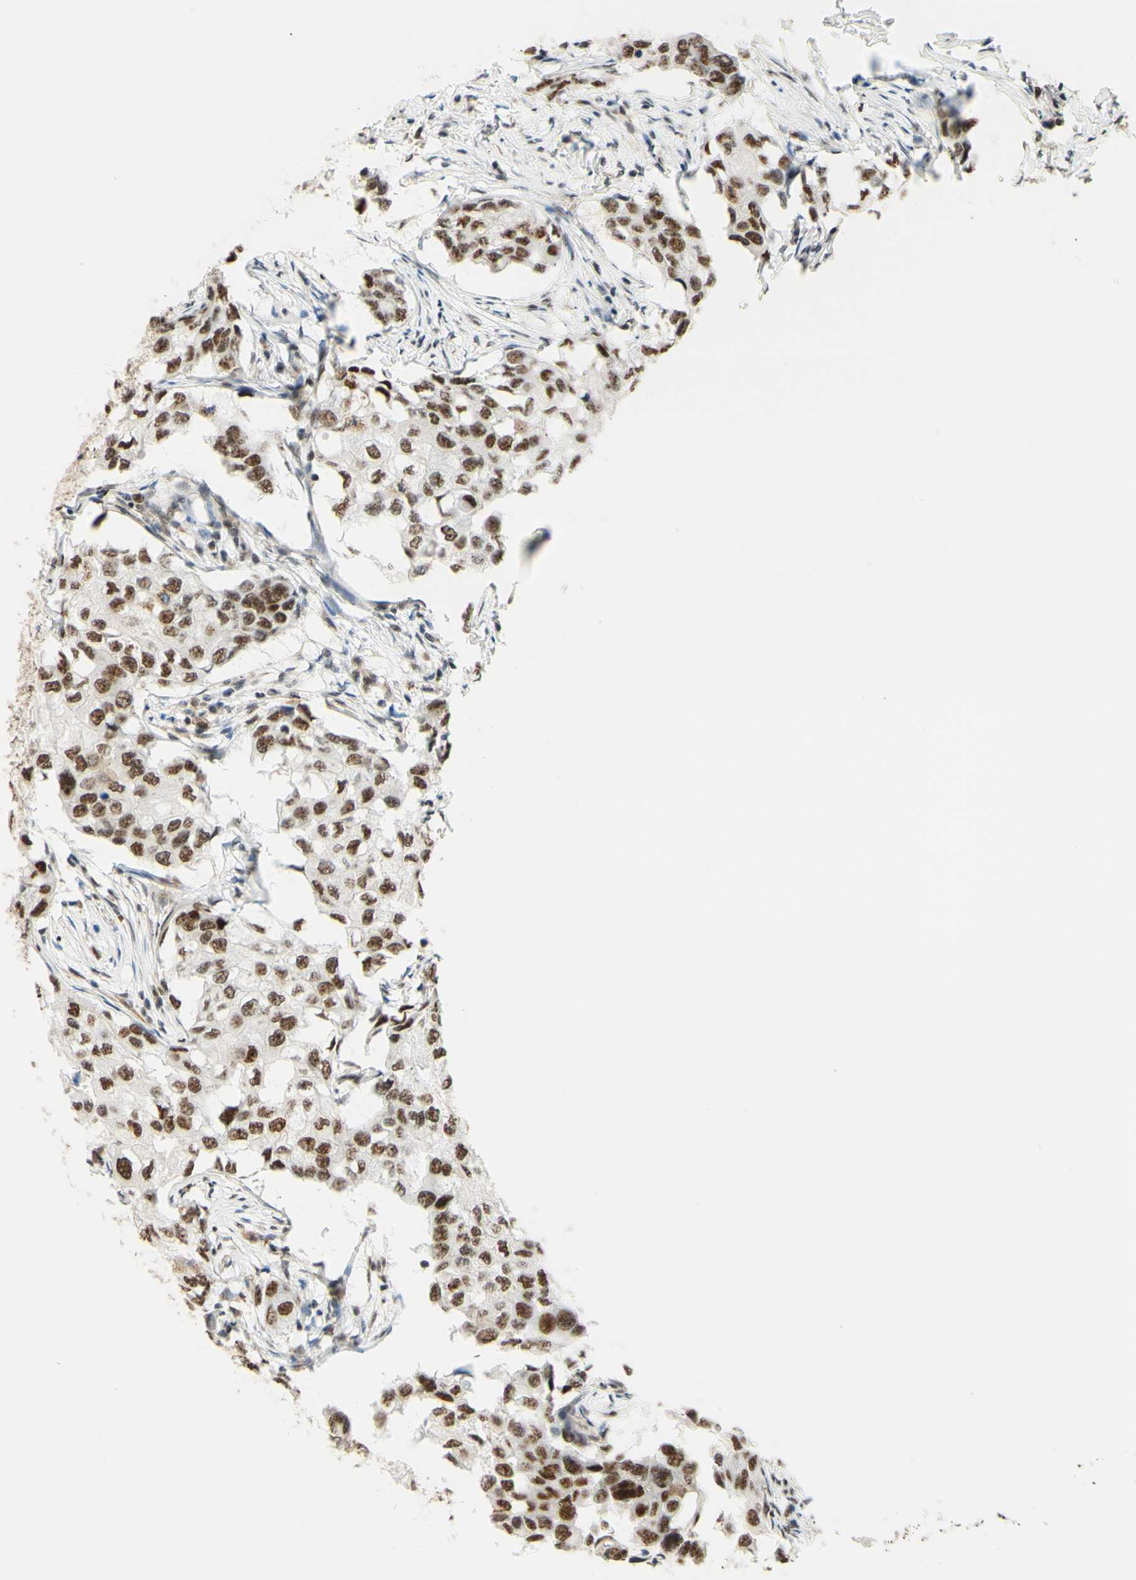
{"staining": {"intensity": "moderate", "quantity": ">75%", "location": "nuclear"}, "tissue": "breast cancer", "cell_type": "Tumor cells", "image_type": "cancer", "snomed": [{"axis": "morphology", "description": "Duct carcinoma"}, {"axis": "topography", "description": "Breast"}], "caption": "Immunohistochemistry photomicrograph of human infiltrating ductal carcinoma (breast) stained for a protein (brown), which demonstrates medium levels of moderate nuclear positivity in about >75% of tumor cells.", "gene": "SAP18", "patient": {"sex": "female", "age": 27}}